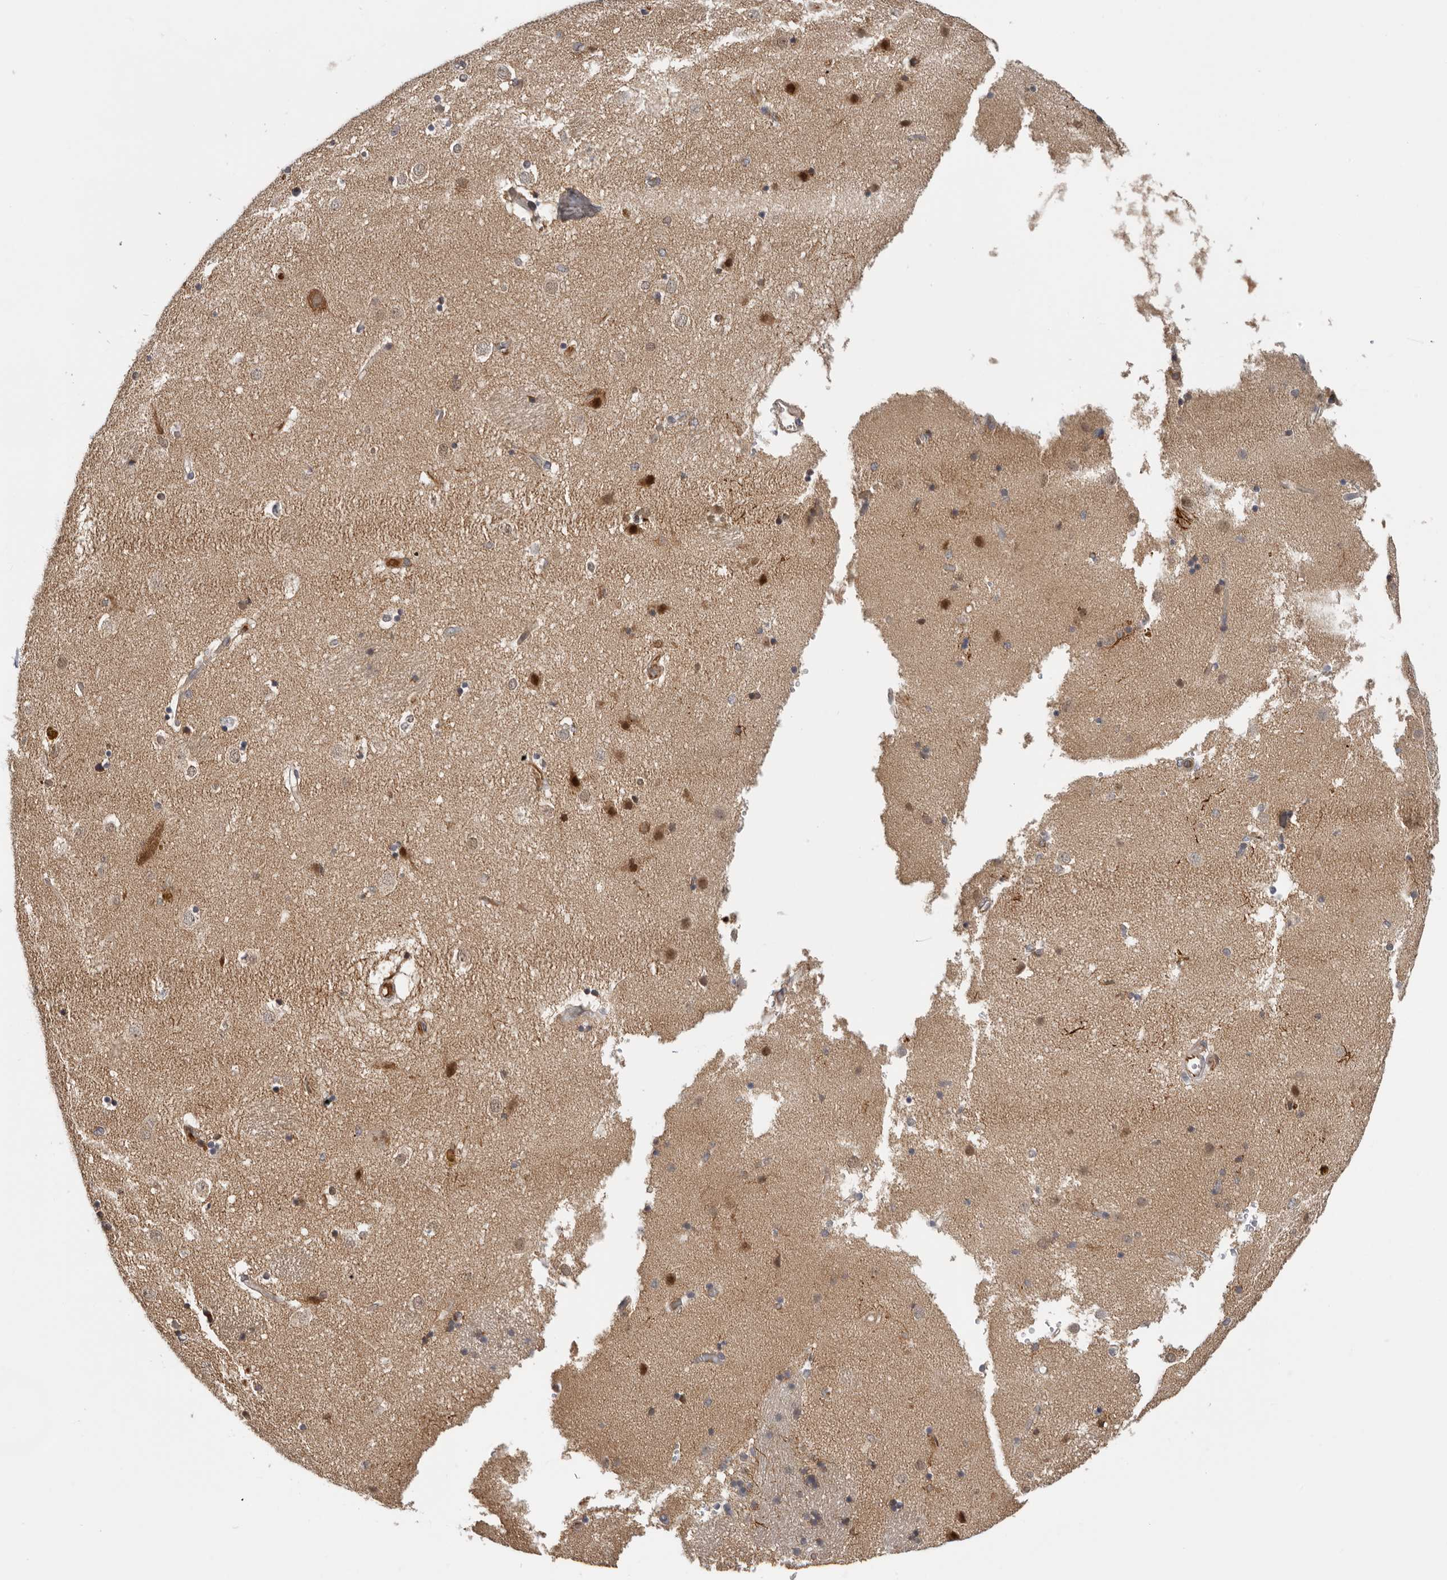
{"staining": {"intensity": "negative", "quantity": "none", "location": "none"}, "tissue": "caudate", "cell_type": "Glial cells", "image_type": "normal", "snomed": [{"axis": "morphology", "description": "Normal tissue, NOS"}, {"axis": "topography", "description": "Lateral ventricle wall"}], "caption": "The immunohistochemistry photomicrograph has no significant positivity in glial cells of caudate.", "gene": "RNF157", "patient": {"sex": "male", "age": 70}}